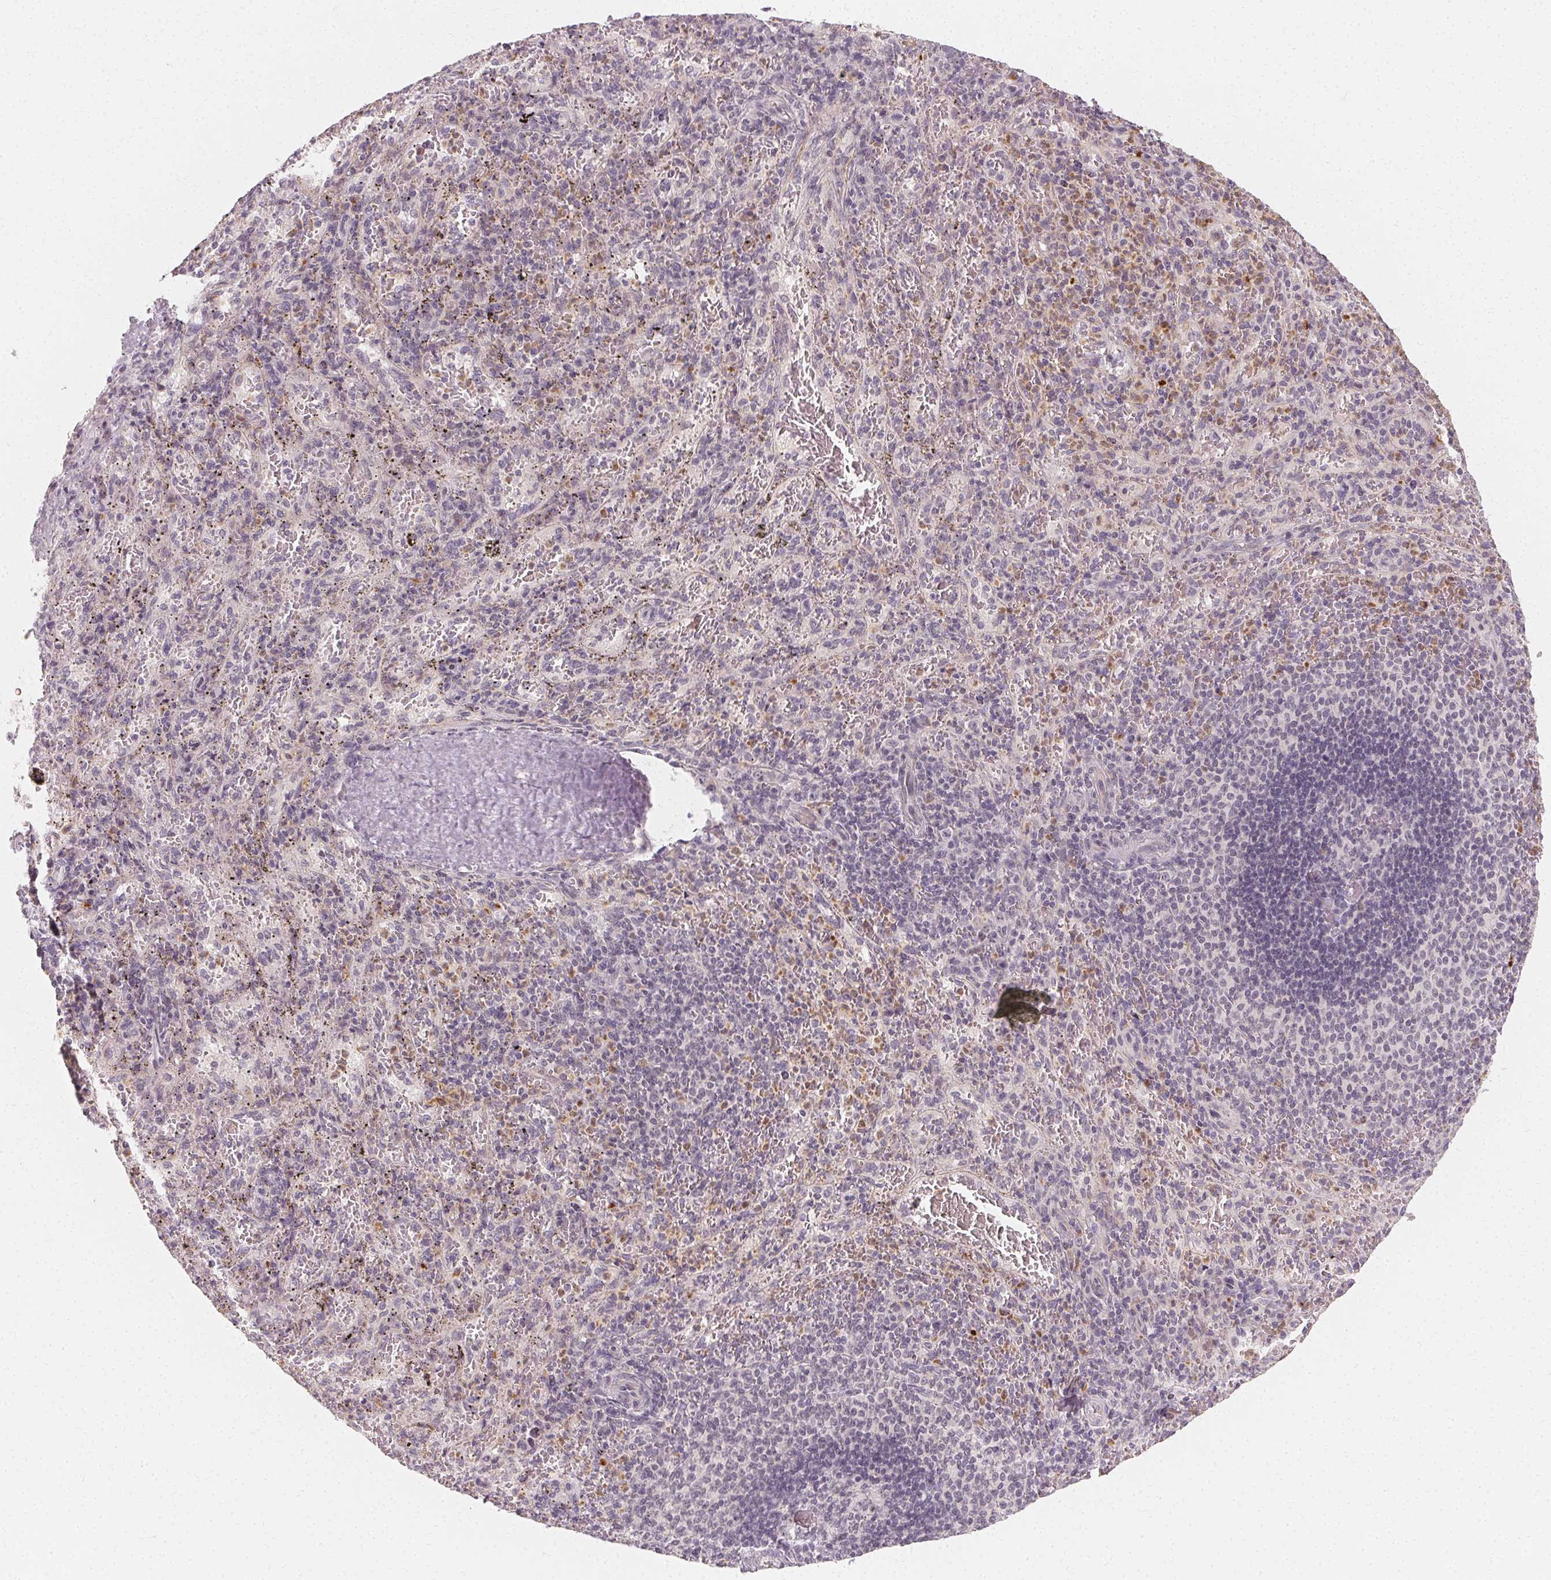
{"staining": {"intensity": "moderate", "quantity": "<25%", "location": "cytoplasmic/membranous"}, "tissue": "spleen", "cell_type": "Cells in red pulp", "image_type": "normal", "snomed": [{"axis": "morphology", "description": "Normal tissue, NOS"}, {"axis": "topography", "description": "Spleen"}], "caption": "Immunohistochemistry (IHC) staining of unremarkable spleen, which reveals low levels of moderate cytoplasmic/membranous positivity in approximately <25% of cells in red pulp indicating moderate cytoplasmic/membranous protein expression. The staining was performed using DAB (3,3'-diaminobenzidine) (brown) for protein detection and nuclei were counterstained in hematoxylin (blue).", "gene": "CLCNKA", "patient": {"sex": "male", "age": 57}}